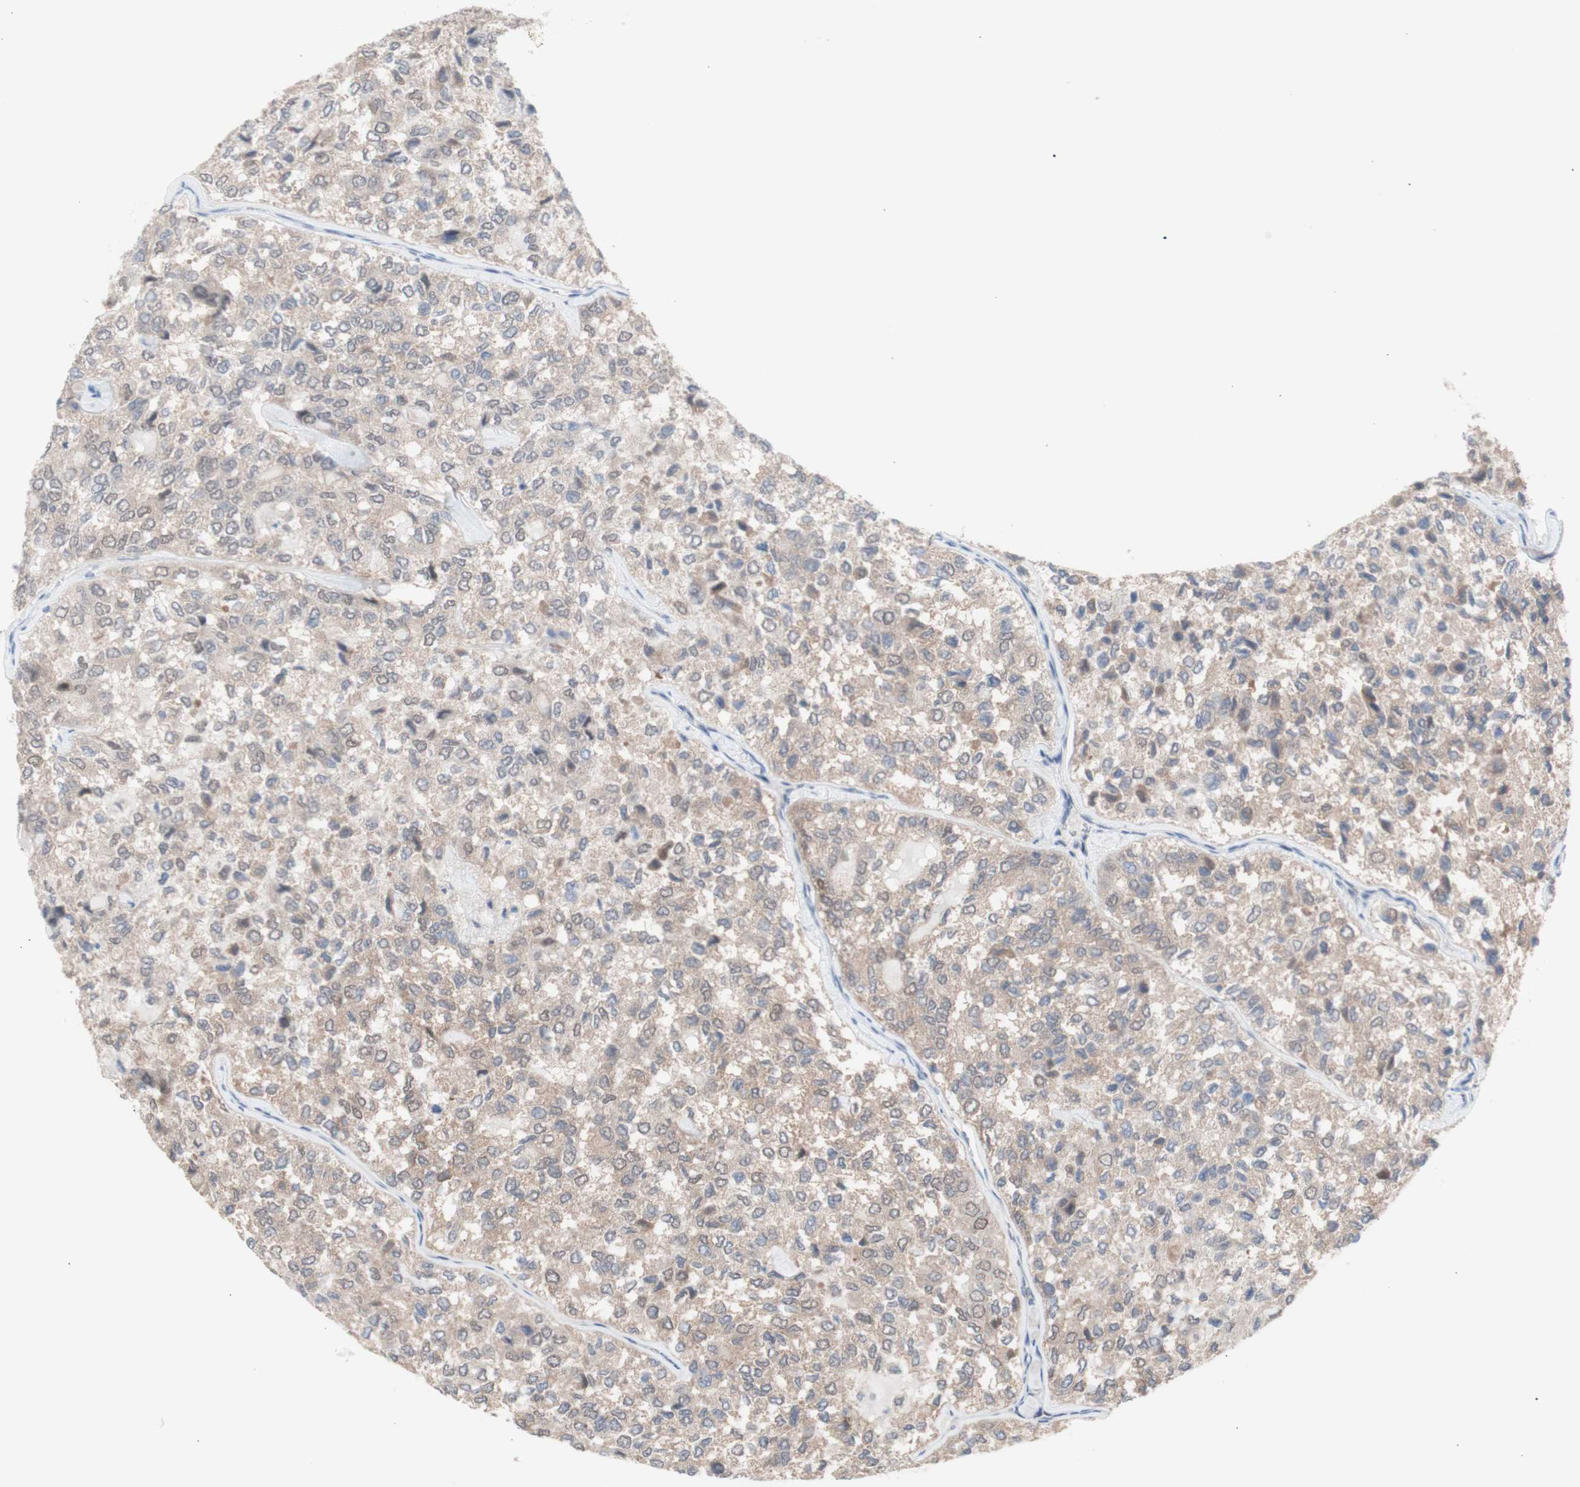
{"staining": {"intensity": "weak", "quantity": ">75%", "location": "cytoplasmic/membranous,nuclear"}, "tissue": "thyroid cancer", "cell_type": "Tumor cells", "image_type": "cancer", "snomed": [{"axis": "morphology", "description": "Follicular adenoma carcinoma, NOS"}, {"axis": "topography", "description": "Thyroid gland"}], "caption": "A low amount of weak cytoplasmic/membranous and nuclear positivity is identified in approximately >75% of tumor cells in thyroid cancer (follicular adenoma carcinoma) tissue.", "gene": "PRMT5", "patient": {"sex": "male", "age": 75}}